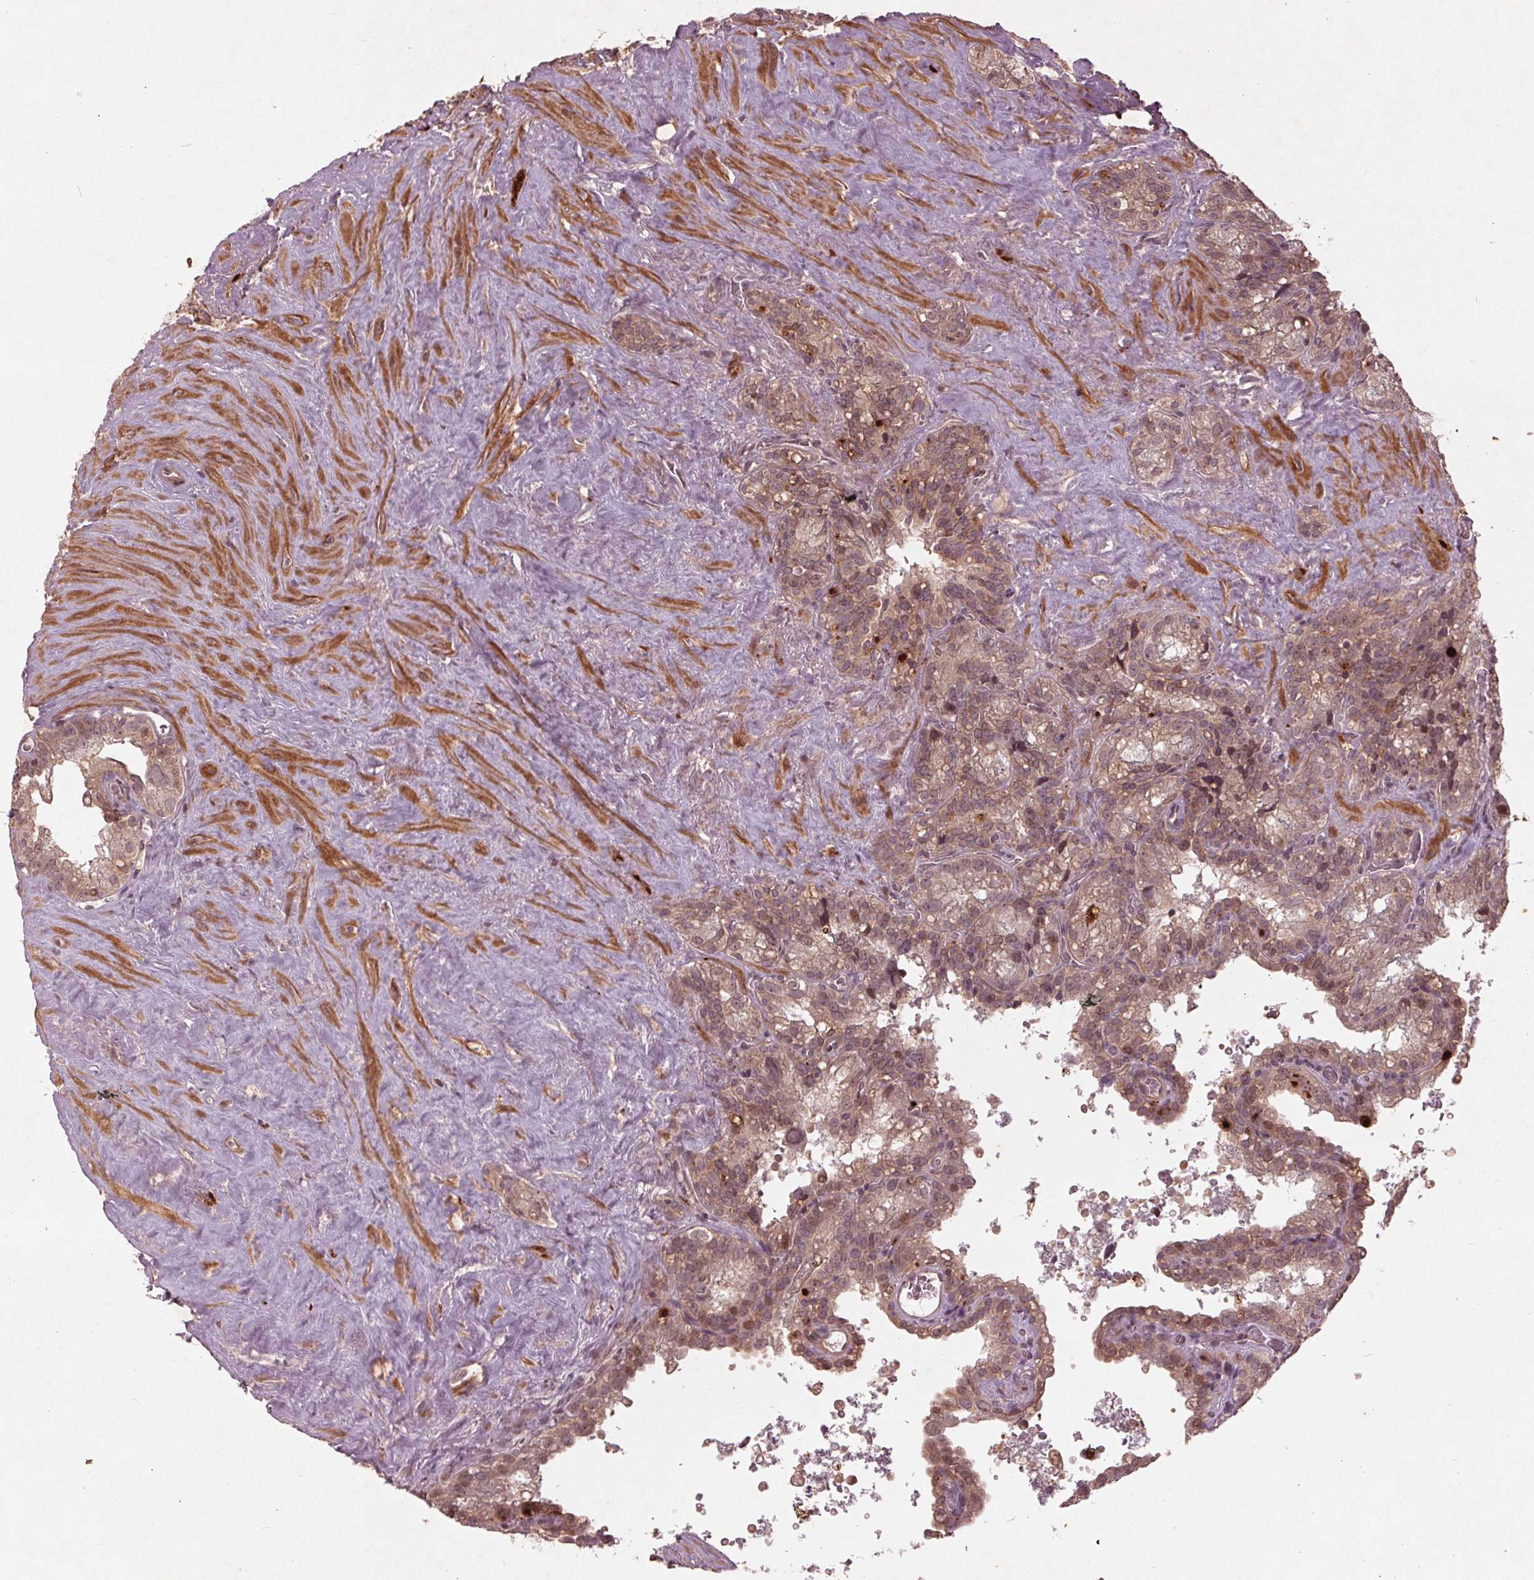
{"staining": {"intensity": "weak", "quantity": ">75%", "location": "cytoplasmic/membranous,nuclear"}, "tissue": "seminal vesicle", "cell_type": "Glandular cells", "image_type": "normal", "snomed": [{"axis": "morphology", "description": "Normal tissue, NOS"}, {"axis": "topography", "description": "Prostate"}, {"axis": "topography", "description": "Seminal veicle"}], "caption": "Human seminal vesicle stained with a brown dye reveals weak cytoplasmic/membranous,nuclear positive staining in about >75% of glandular cells.", "gene": "CDKL4", "patient": {"sex": "male", "age": 71}}